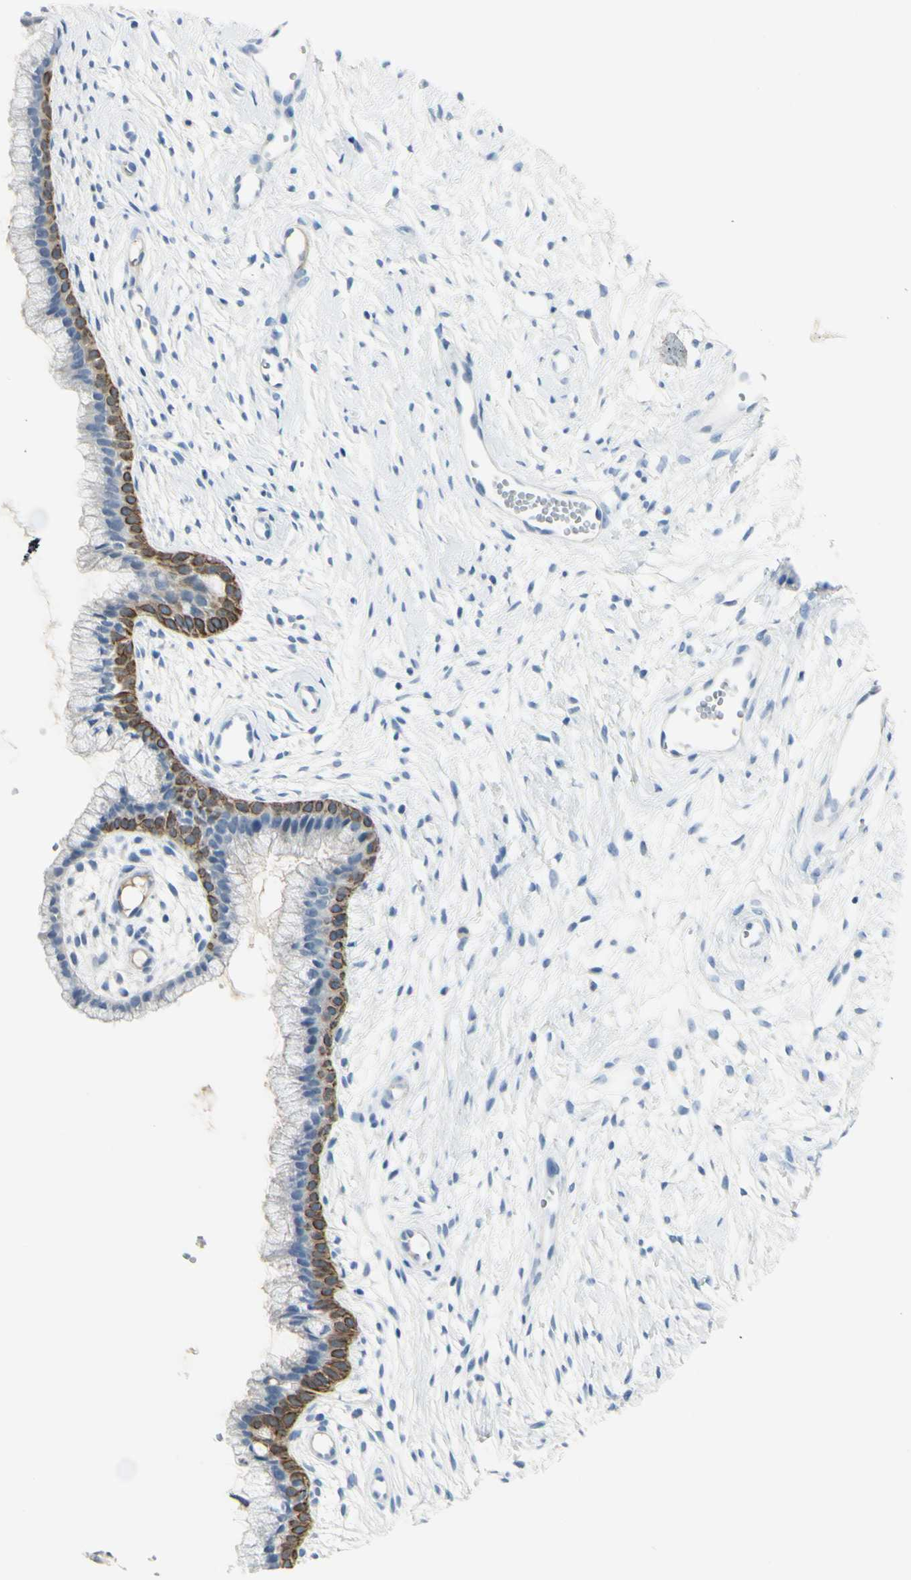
{"staining": {"intensity": "moderate", "quantity": "25%-75%", "location": "cytoplasmic/membranous"}, "tissue": "cervix", "cell_type": "Glandular cells", "image_type": "normal", "snomed": [{"axis": "morphology", "description": "Normal tissue, NOS"}, {"axis": "topography", "description": "Cervix"}], "caption": "This histopathology image shows unremarkable cervix stained with immunohistochemistry to label a protein in brown. The cytoplasmic/membranous of glandular cells show moderate positivity for the protein. Nuclei are counter-stained blue.", "gene": "ZNF557", "patient": {"sex": "female", "age": 39}}